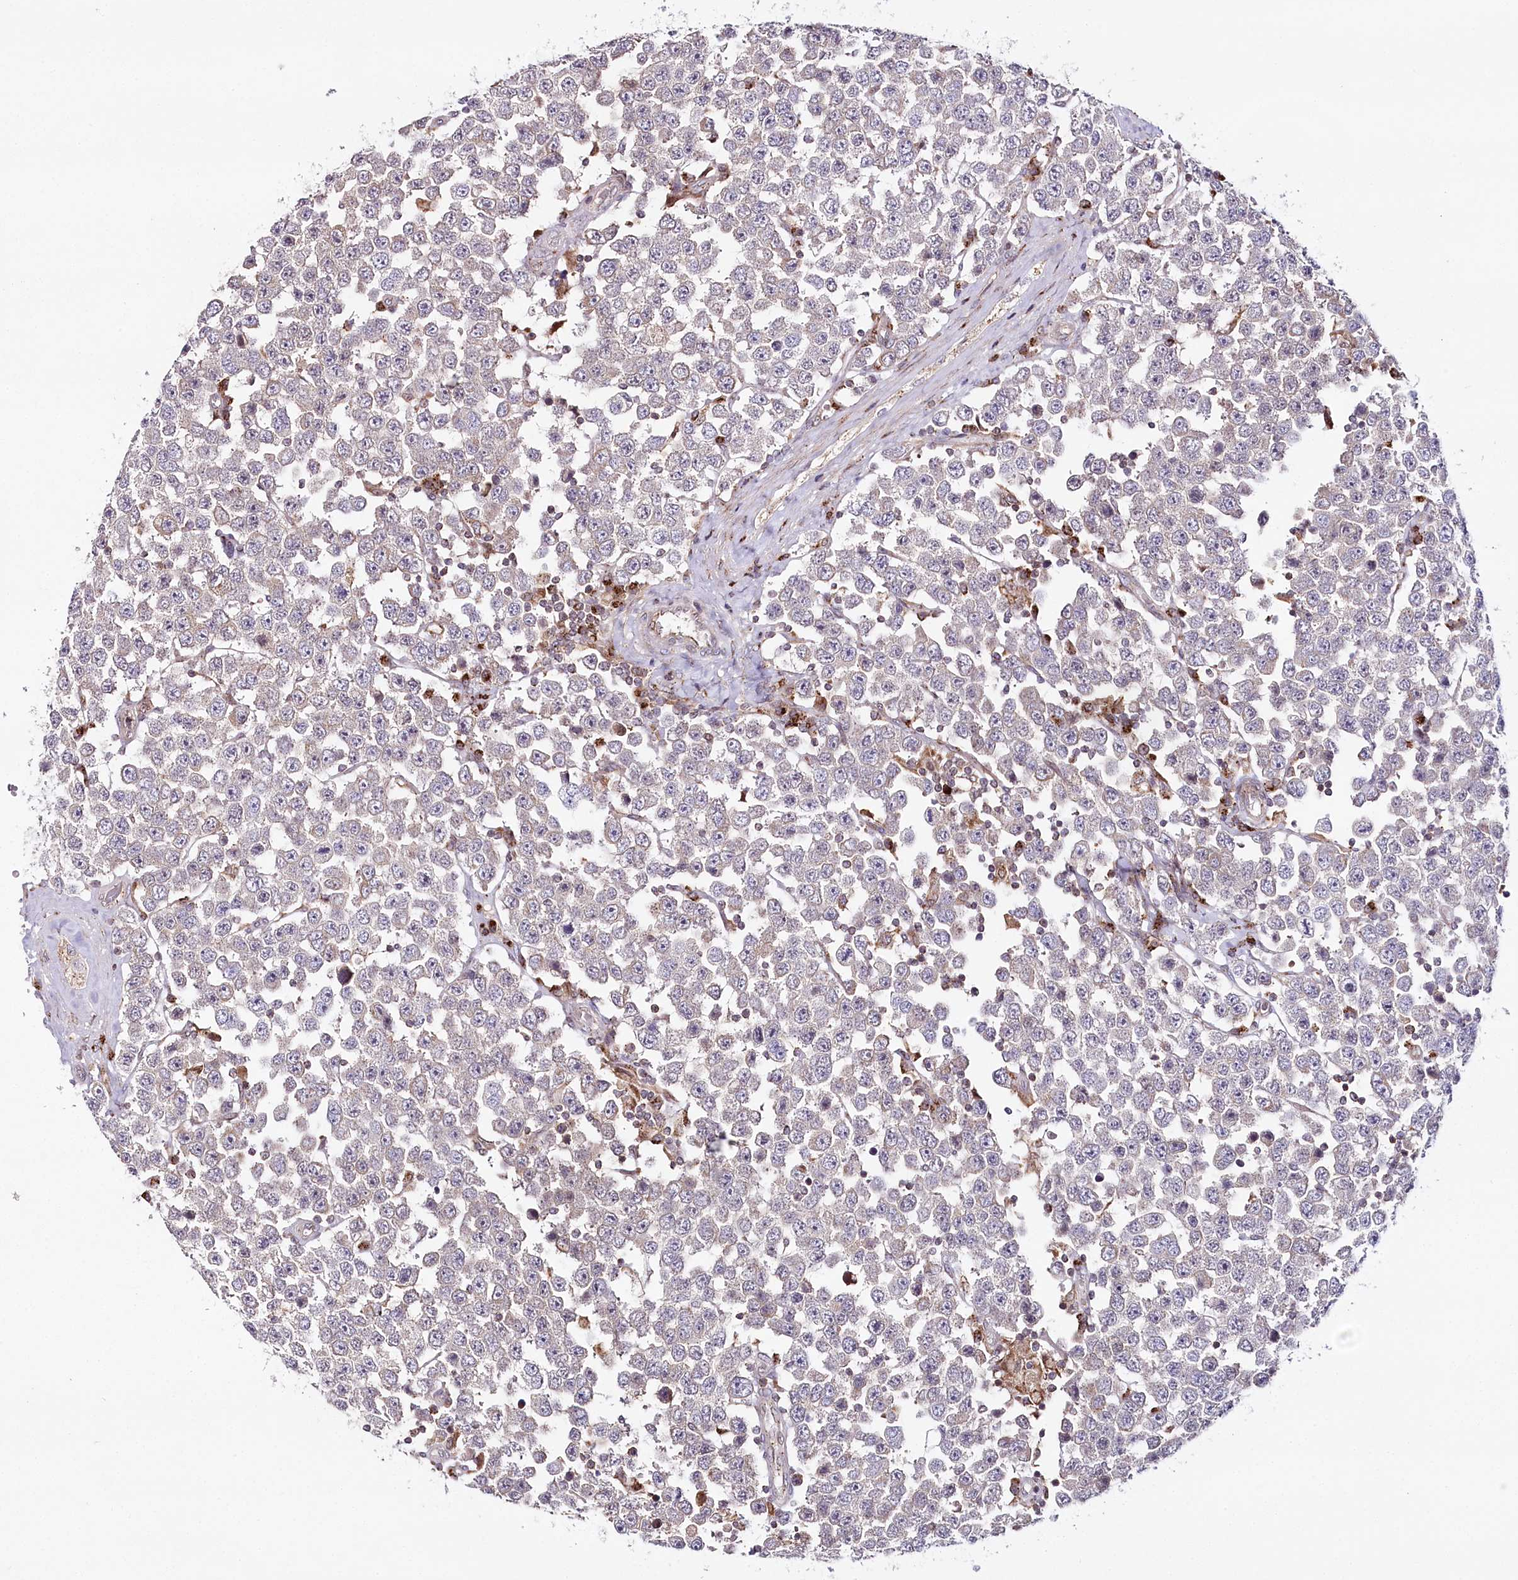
{"staining": {"intensity": "negative", "quantity": "none", "location": "none"}, "tissue": "testis cancer", "cell_type": "Tumor cells", "image_type": "cancer", "snomed": [{"axis": "morphology", "description": "Seminoma, NOS"}, {"axis": "topography", "description": "Testis"}], "caption": "Tumor cells are negative for brown protein staining in testis cancer (seminoma).", "gene": "COPG1", "patient": {"sex": "male", "age": 28}}